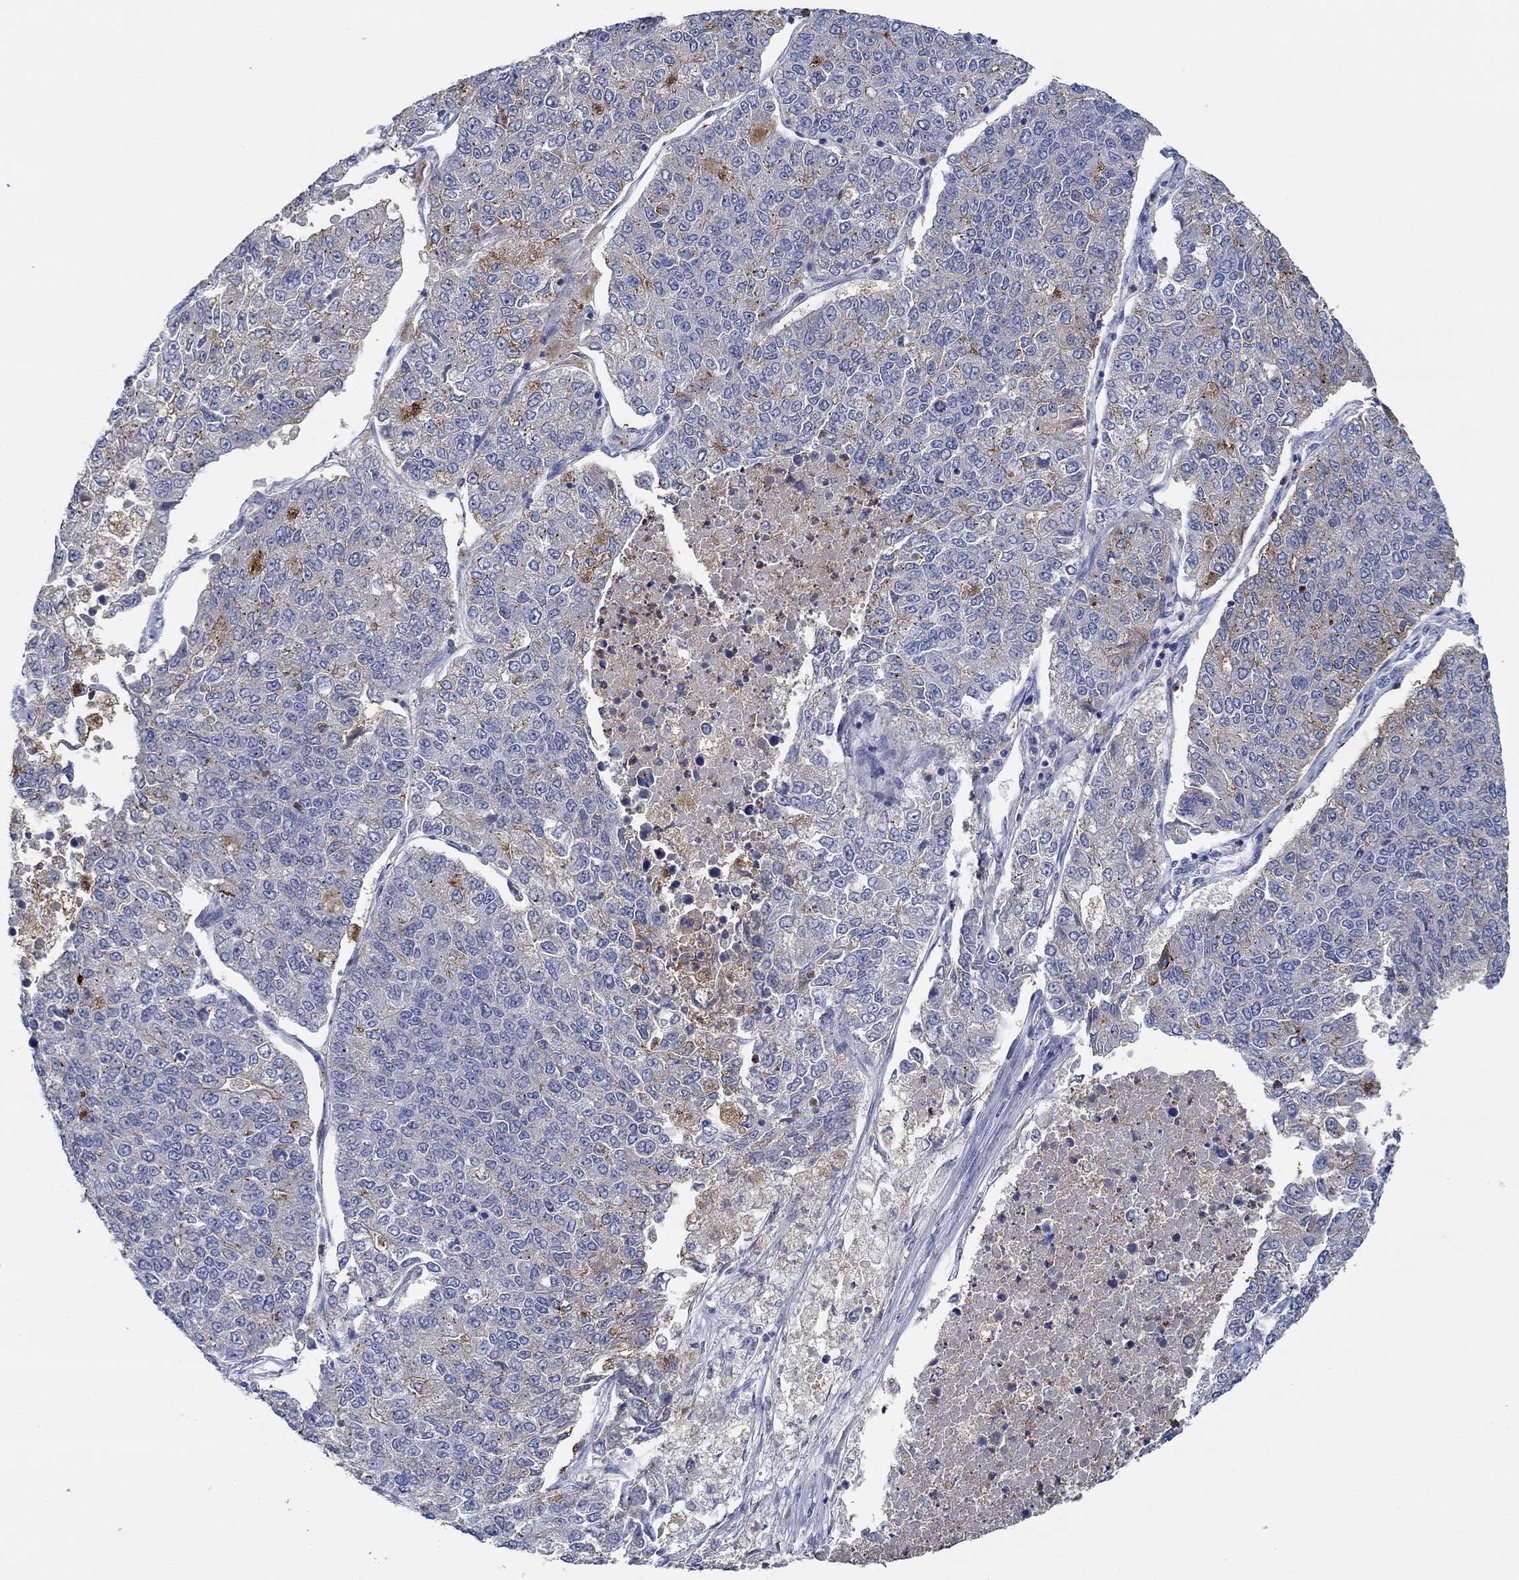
{"staining": {"intensity": "moderate", "quantity": "<25%", "location": "cytoplasmic/membranous"}, "tissue": "lung cancer", "cell_type": "Tumor cells", "image_type": "cancer", "snomed": [{"axis": "morphology", "description": "Adenocarcinoma, NOS"}, {"axis": "topography", "description": "Lung"}], "caption": "Human lung adenocarcinoma stained with a brown dye shows moderate cytoplasmic/membranous positive staining in approximately <25% of tumor cells.", "gene": "CPM", "patient": {"sex": "male", "age": 49}}